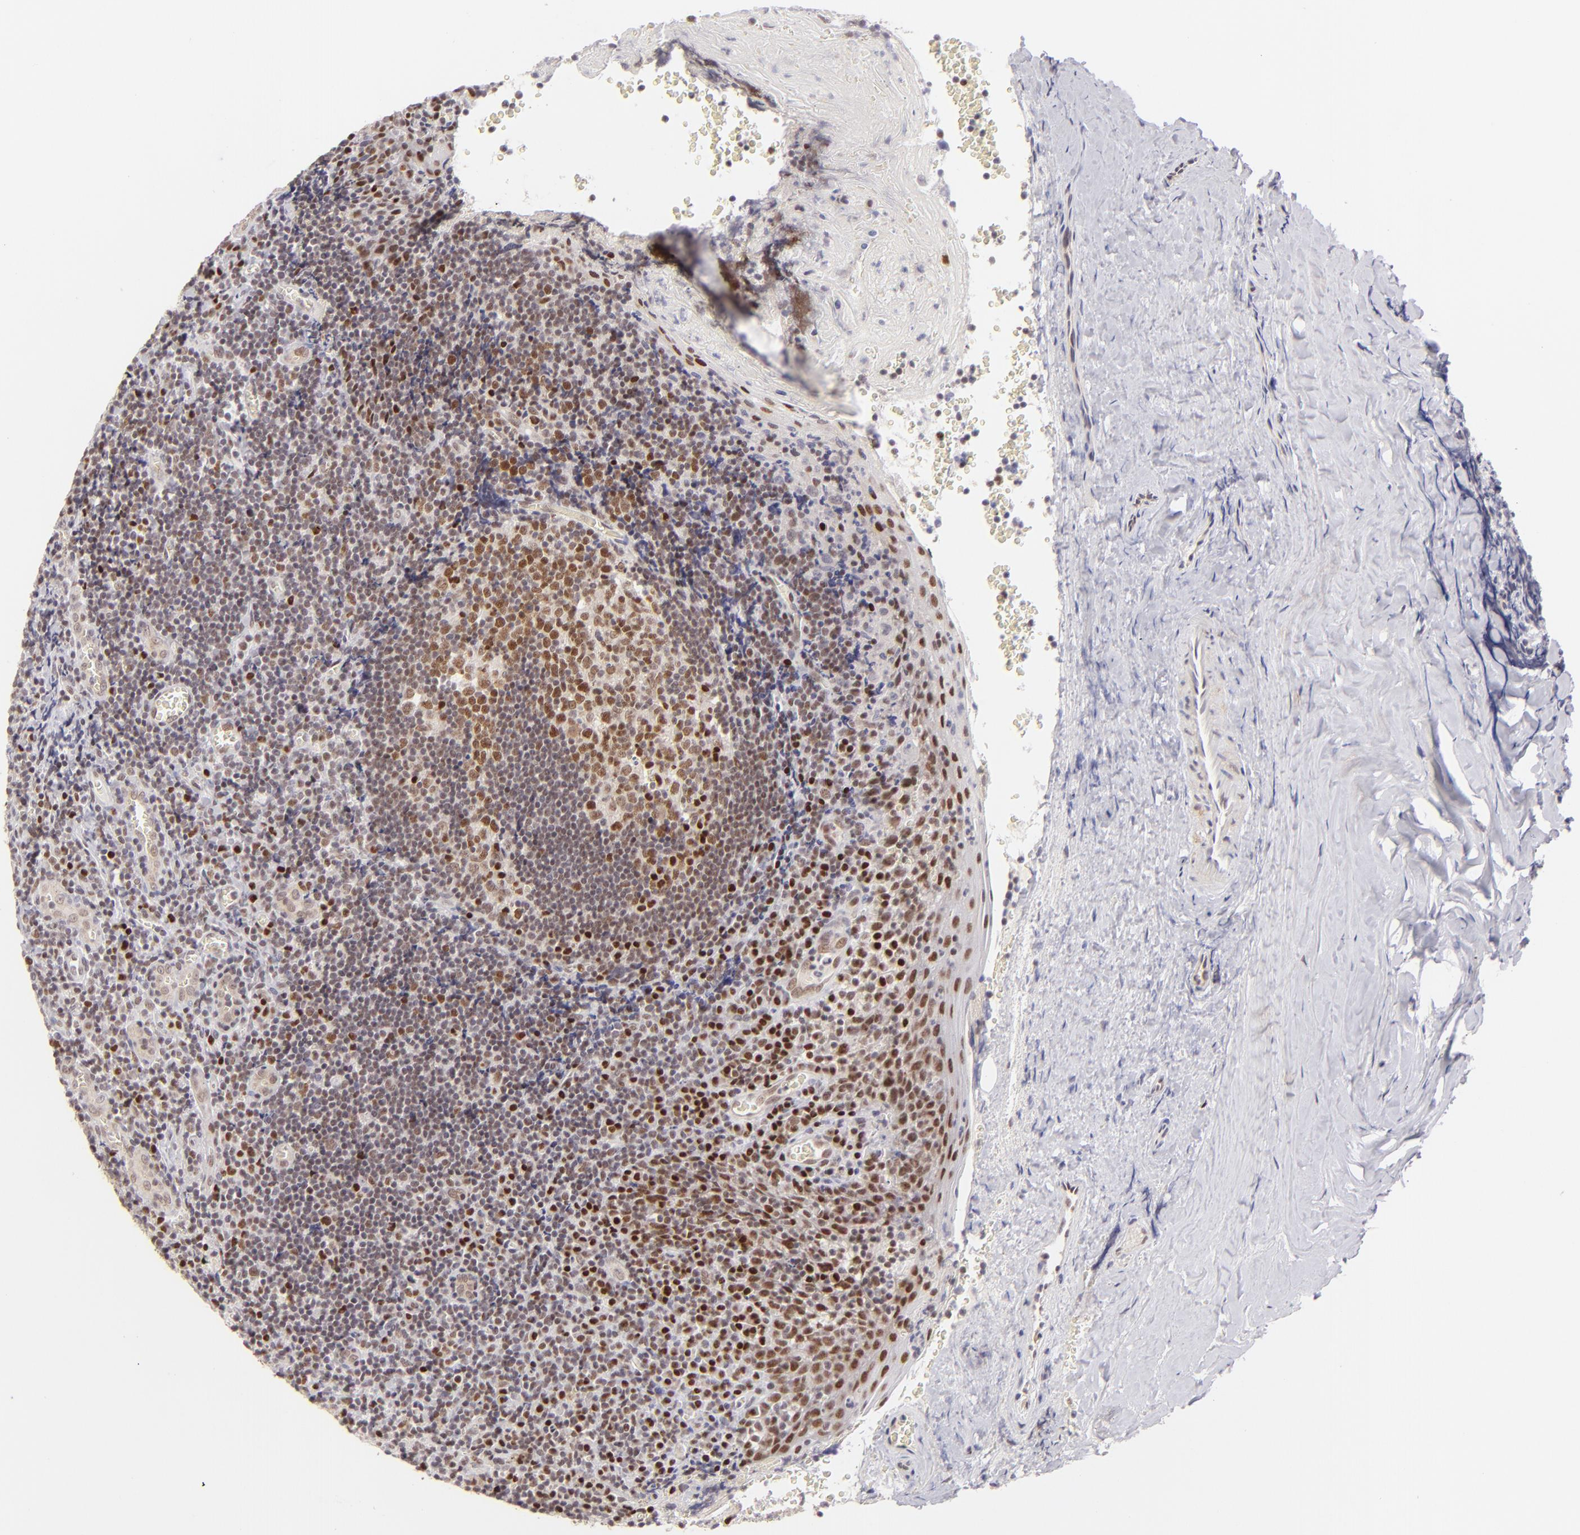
{"staining": {"intensity": "moderate", "quantity": ">75%", "location": "nuclear"}, "tissue": "tonsil", "cell_type": "Germinal center cells", "image_type": "normal", "snomed": [{"axis": "morphology", "description": "Normal tissue, NOS"}, {"axis": "topography", "description": "Tonsil"}], "caption": "A brown stain labels moderate nuclear expression of a protein in germinal center cells of unremarkable tonsil. (Stains: DAB (3,3'-diaminobenzidine) in brown, nuclei in blue, Microscopy: brightfield microscopy at high magnification).", "gene": "POU2F1", "patient": {"sex": "male", "age": 20}}